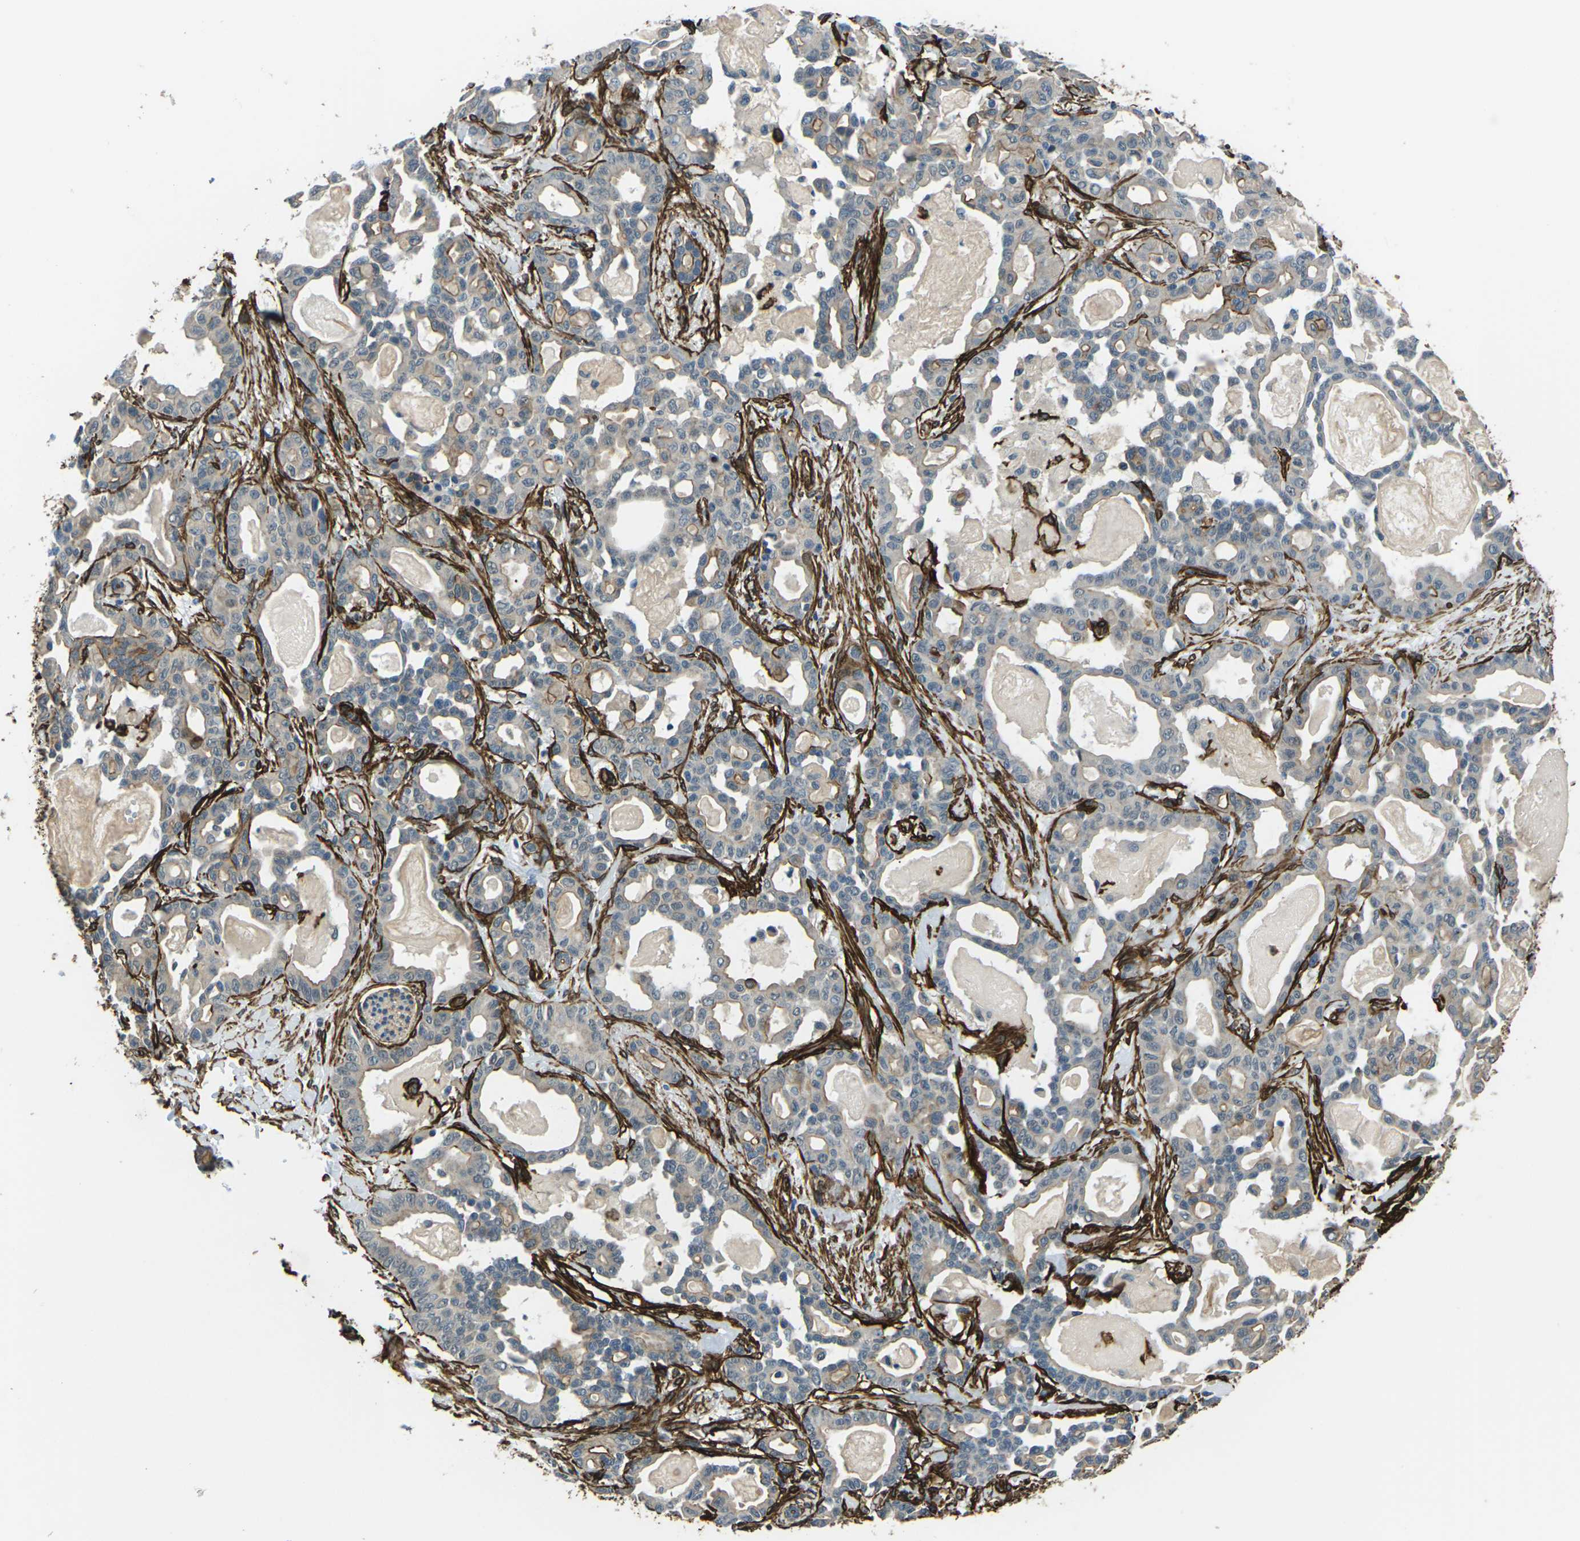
{"staining": {"intensity": "moderate", "quantity": "<25%", "location": "cytoplasmic/membranous"}, "tissue": "pancreatic cancer", "cell_type": "Tumor cells", "image_type": "cancer", "snomed": [{"axis": "morphology", "description": "Adenocarcinoma, NOS"}, {"axis": "topography", "description": "Pancreas"}], "caption": "Immunohistochemical staining of adenocarcinoma (pancreatic) displays low levels of moderate cytoplasmic/membranous staining in about <25% of tumor cells. Nuclei are stained in blue.", "gene": "GRAMD1C", "patient": {"sex": "male", "age": 63}}